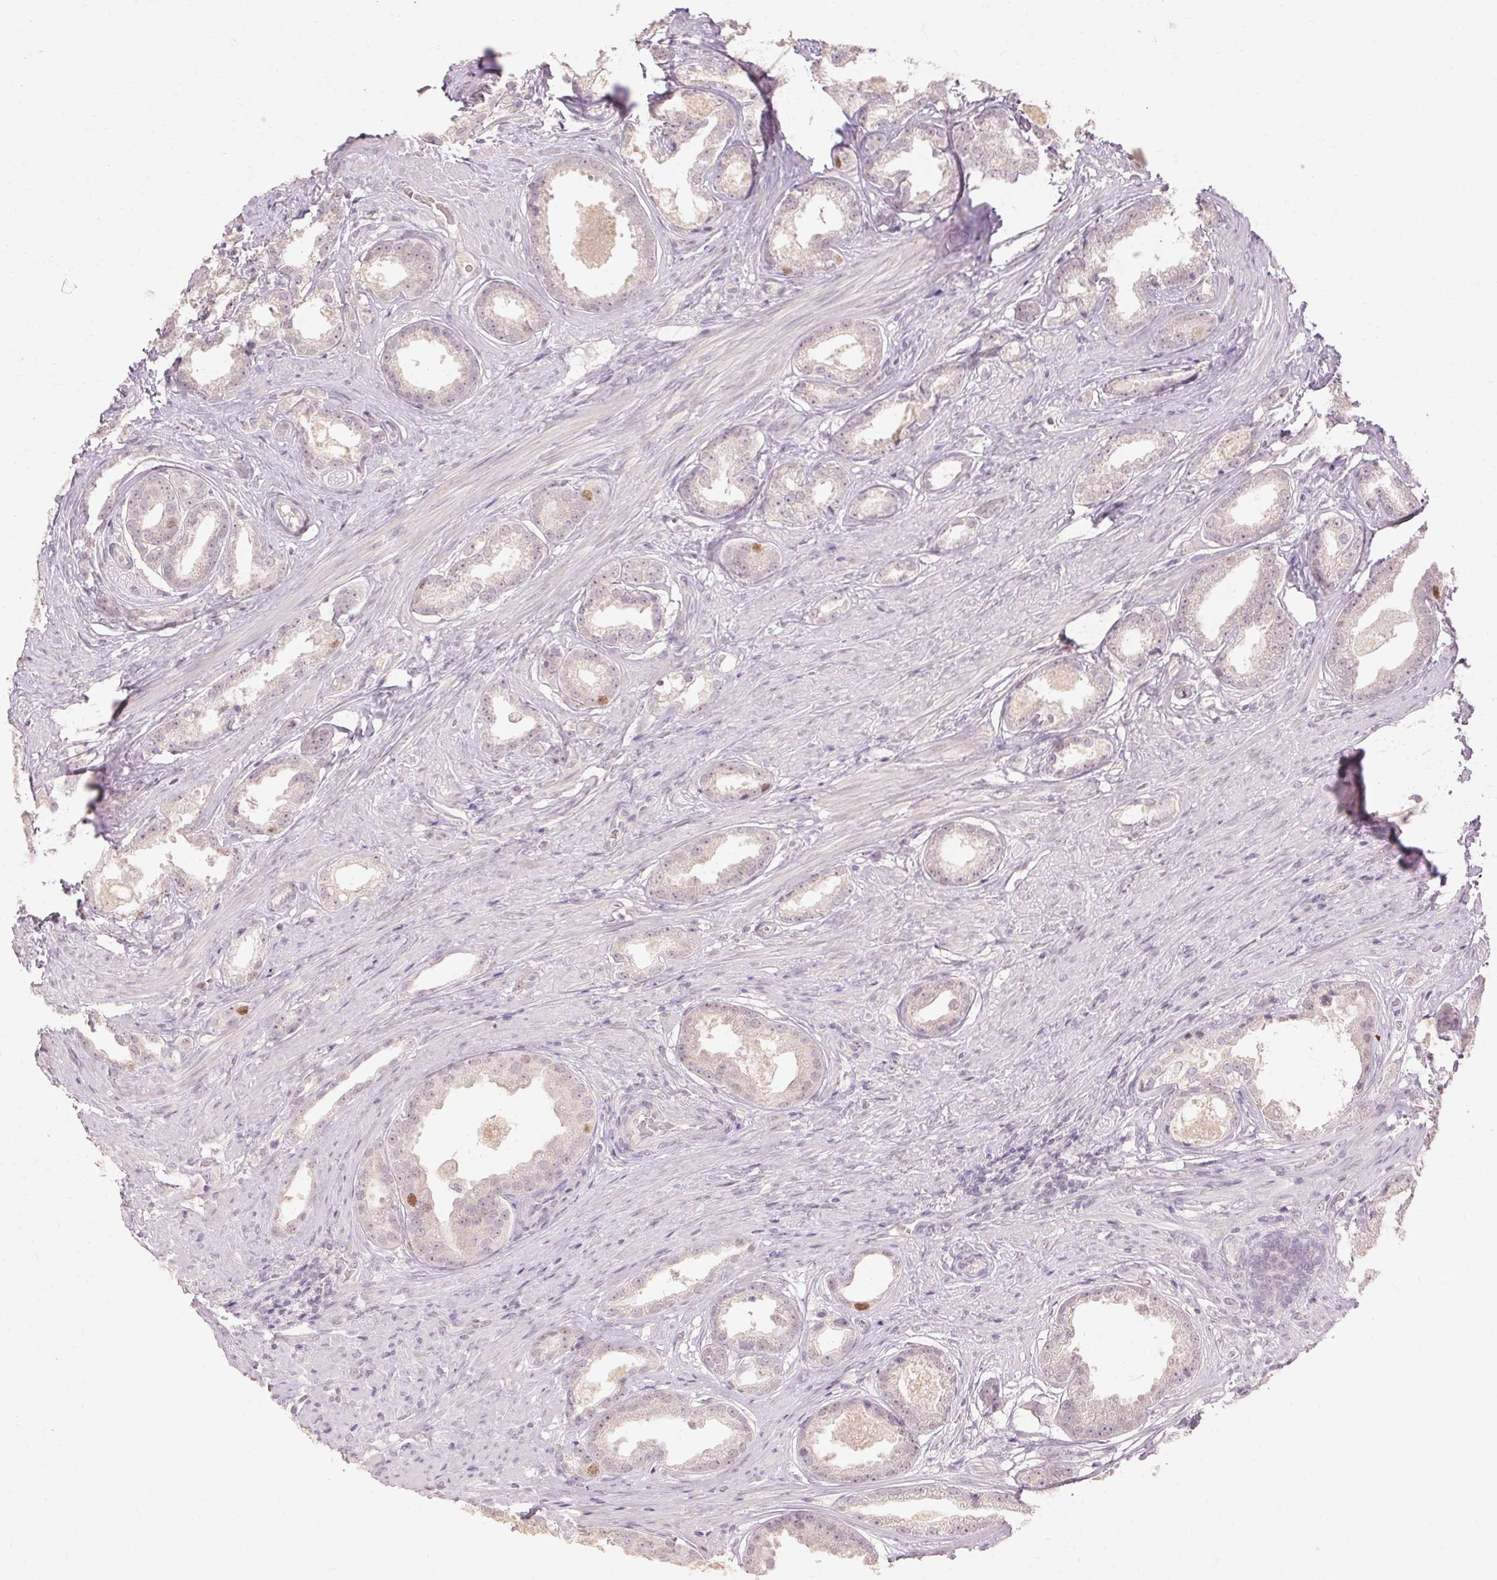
{"staining": {"intensity": "moderate", "quantity": "<25%", "location": "nuclear"}, "tissue": "prostate cancer", "cell_type": "Tumor cells", "image_type": "cancer", "snomed": [{"axis": "morphology", "description": "Adenocarcinoma, Low grade"}, {"axis": "topography", "description": "Prostate"}], "caption": "Immunohistochemical staining of human prostate low-grade adenocarcinoma demonstrates moderate nuclear protein expression in about <25% of tumor cells.", "gene": "SKP2", "patient": {"sex": "male", "age": 65}}